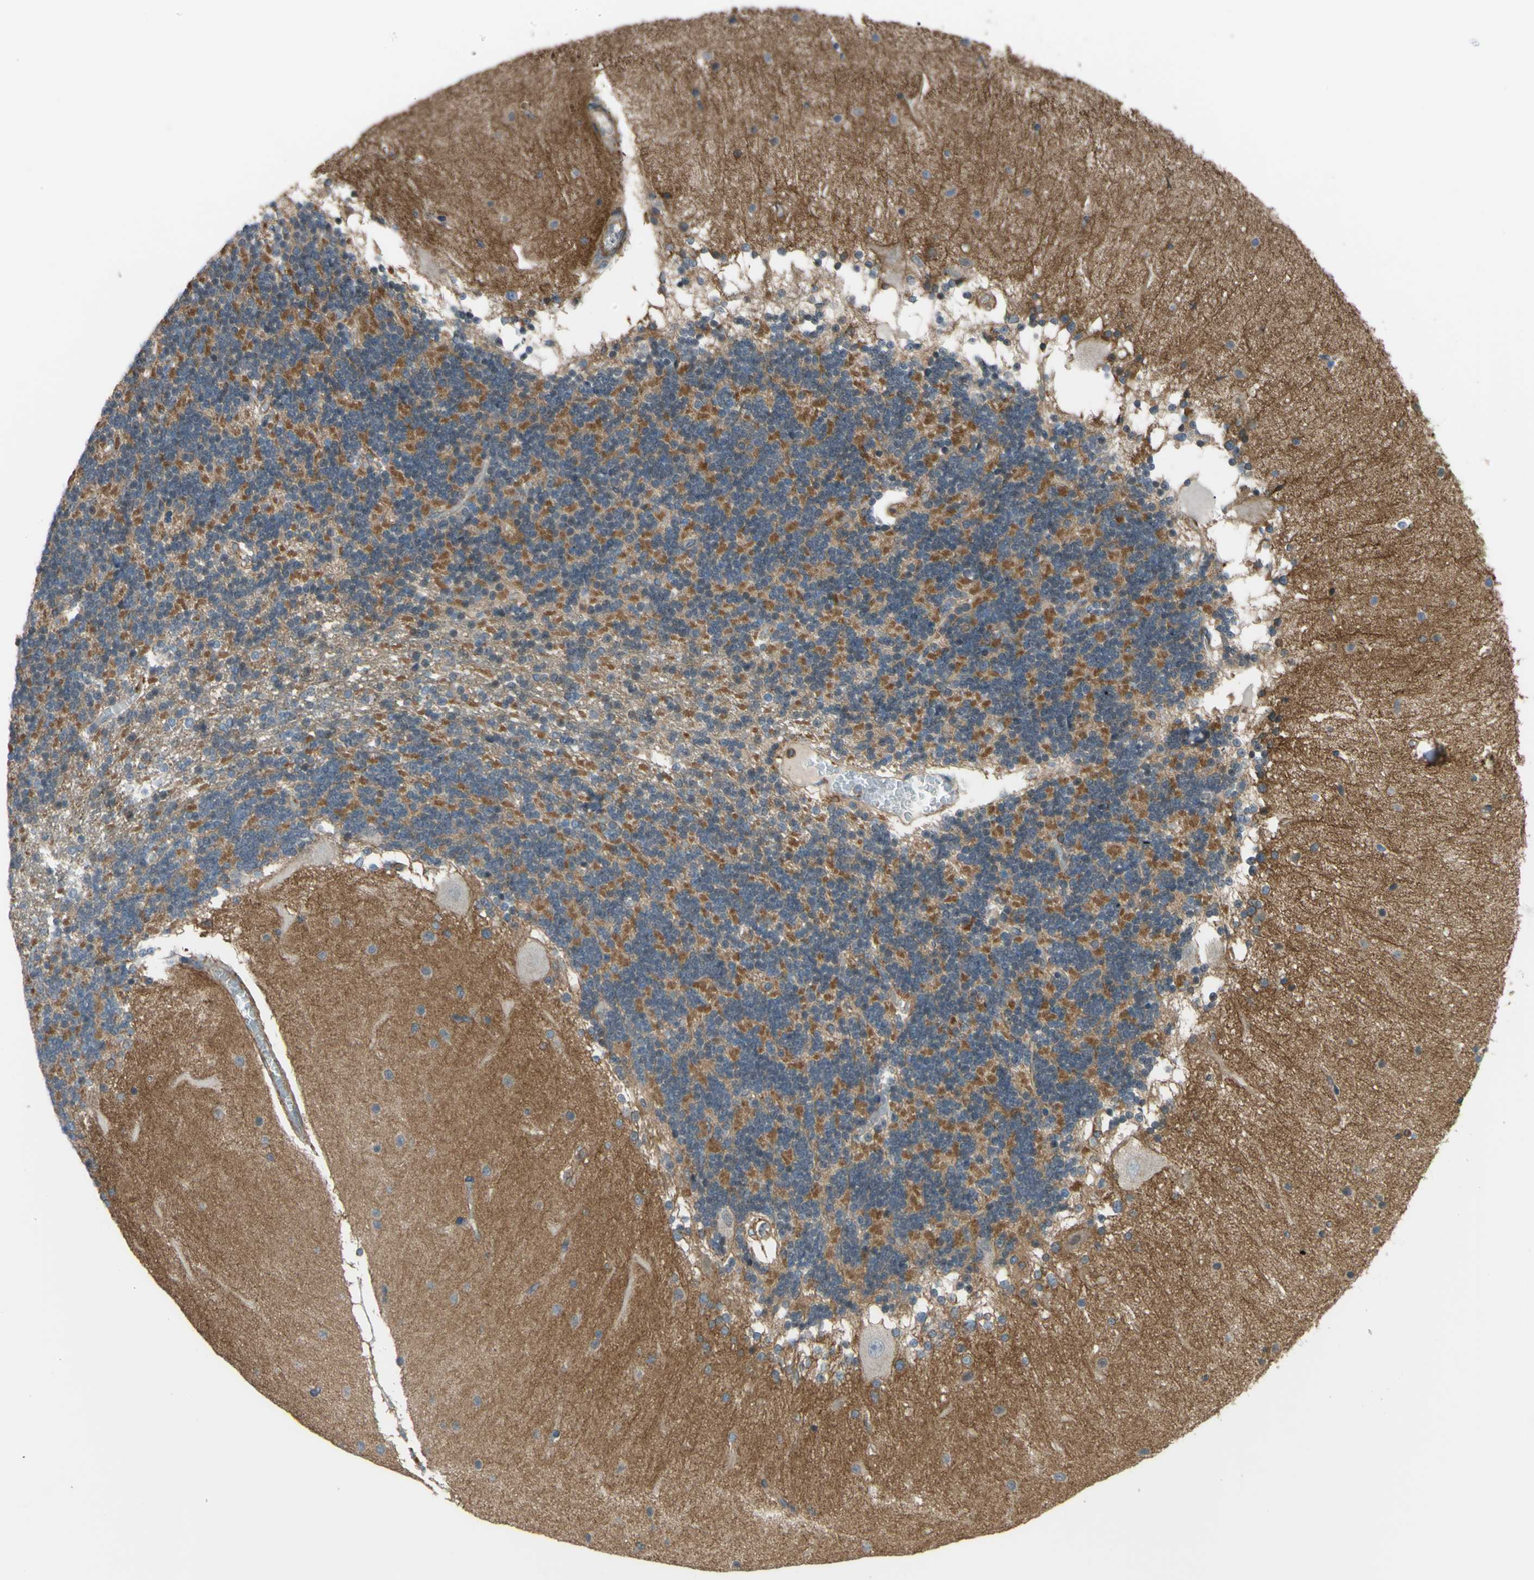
{"staining": {"intensity": "moderate", "quantity": "25%-75%", "location": "cytoplasmic/membranous"}, "tissue": "cerebellum", "cell_type": "Cells in granular layer", "image_type": "normal", "snomed": [{"axis": "morphology", "description": "Normal tissue, NOS"}, {"axis": "topography", "description": "Cerebellum"}], "caption": "There is medium levels of moderate cytoplasmic/membranous expression in cells in granular layer of normal cerebellum, as demonstrated by immunohistochemical staining (brown color).", "gene": "ADD3", "patient": {"sex": "female", "age": 54}}